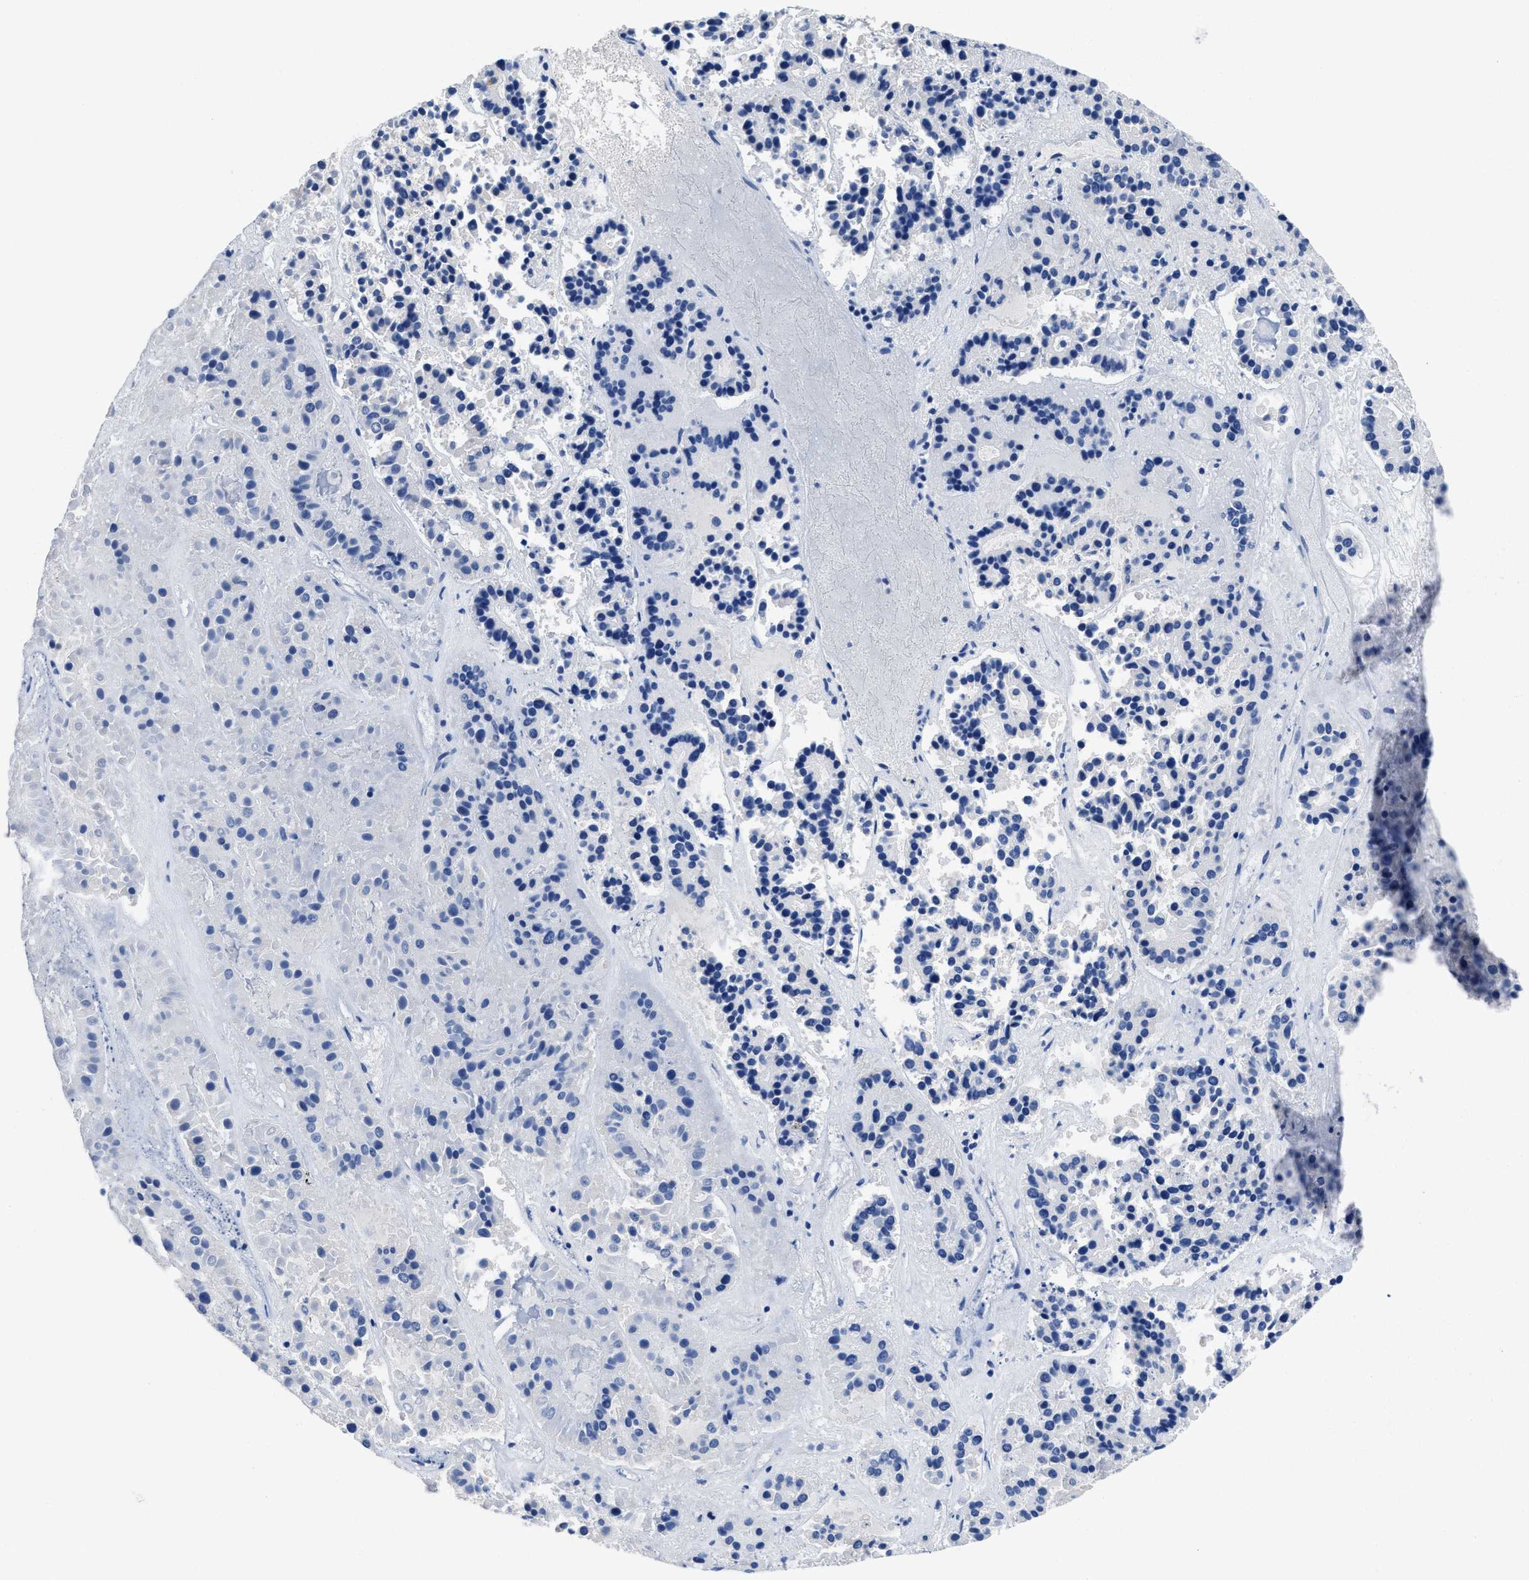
{"staining": {"intensity": "negative", "quantity": "none", "location": "none"}, "tissue": "pancreatic cancer", "cell_type": "Tumor cells", "image_type": "cancer", "snomed": [{"axis": "morphology", "description": "Adenocarcinoma, NOS"}, {"axis": "topography", "description": "Pancreas"}], "caption": "The histopathology image reveals no staining of tumor cells in pancreatic adenocarcinoma. (DAB IHC, high magnification).", "gene": "YARS1", "patient": {"sex": "male", "age": 50}}